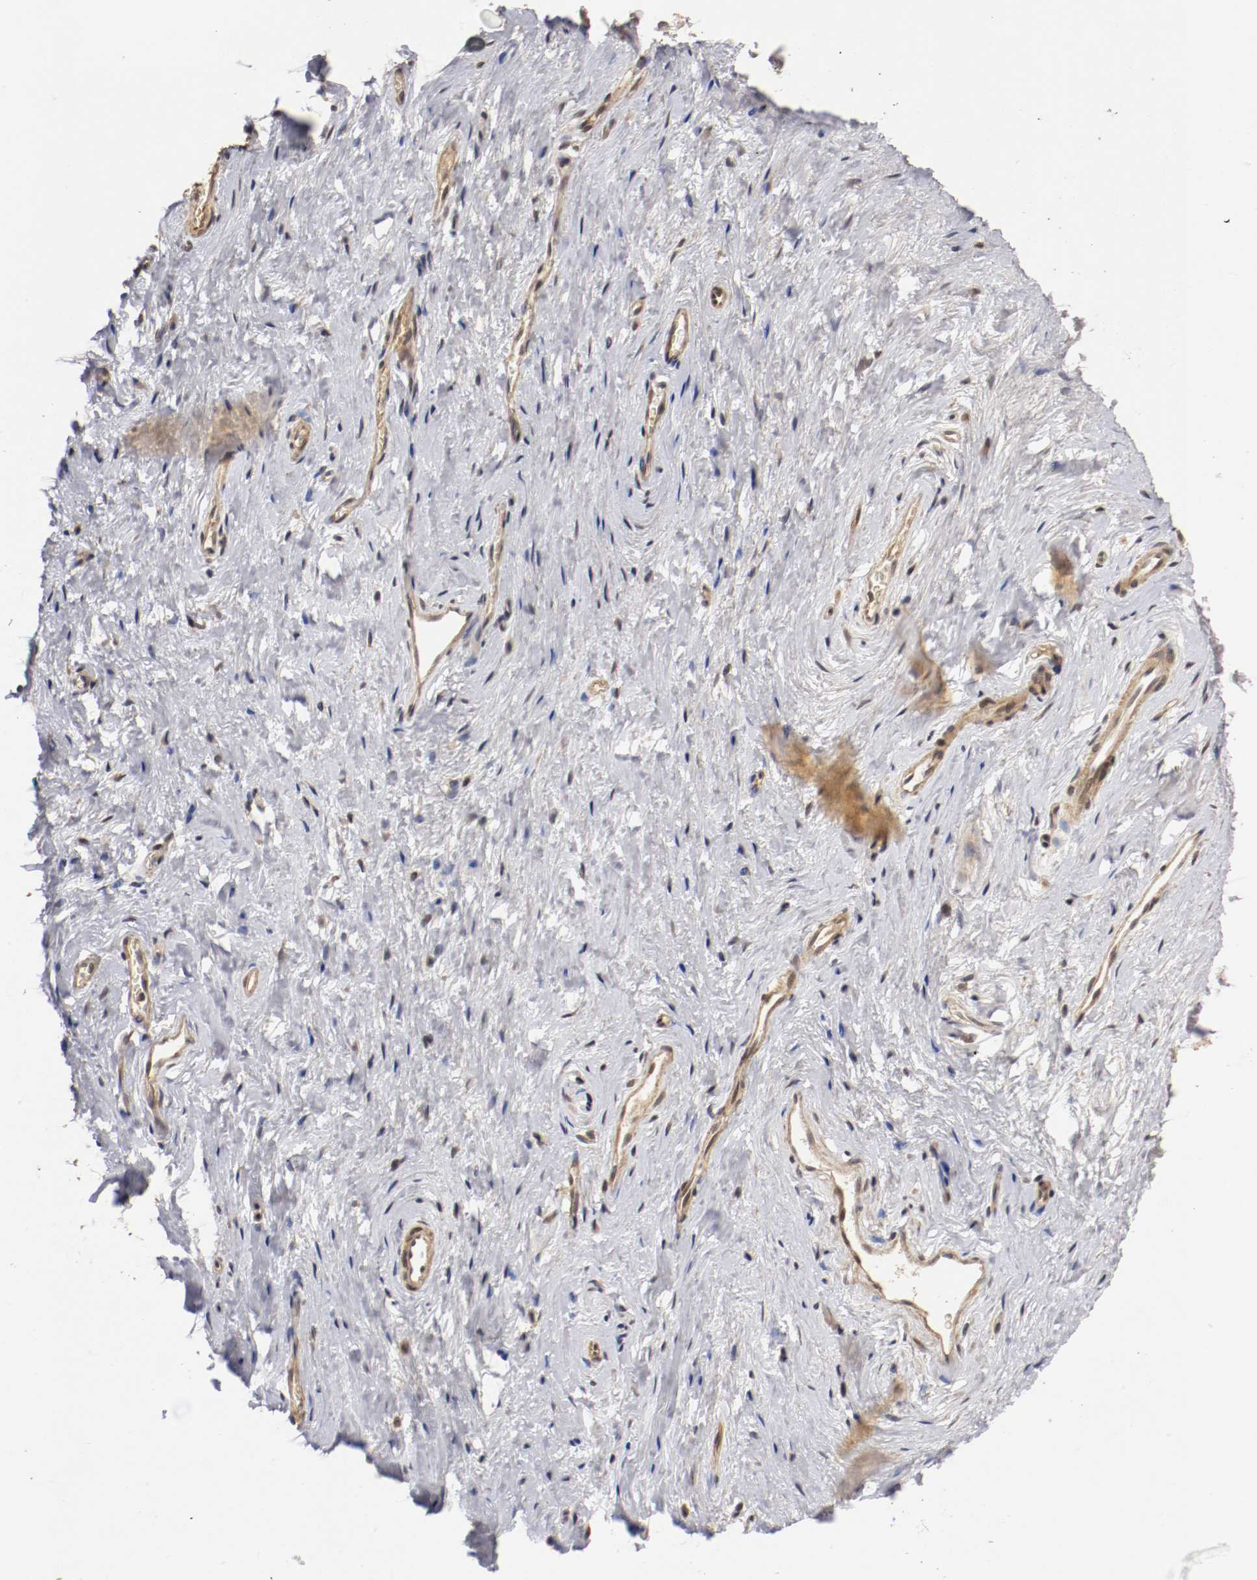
{"staining": {"intensity": "moderate", "quantity": "25%-75%", "location": "cytoplasmic/membranous,nuclear"}, "tissue": "vagina", "cell_type": "Squamous epithelial cells", "image_type": "normal", "snomed": [{"axis": "morphology", "description": "Normal tissue, NOS"}, {"axis": "topography", "description": "Soft tissue"}, {"axis": "topography", "description": "Vagina"}], "caption": "Vagina stained with immunohistochemistry displays moderate cytoplasmic/membranous,nuclear staining in about 25%-75% of squamous epithelial cells. (DAB (3,3'-diaminobenzidine) = brown stain, brightfield microscopy at high magnification).", "gene": "TNFRSF1B", "patient": {"sex": "female", "age": 61}}